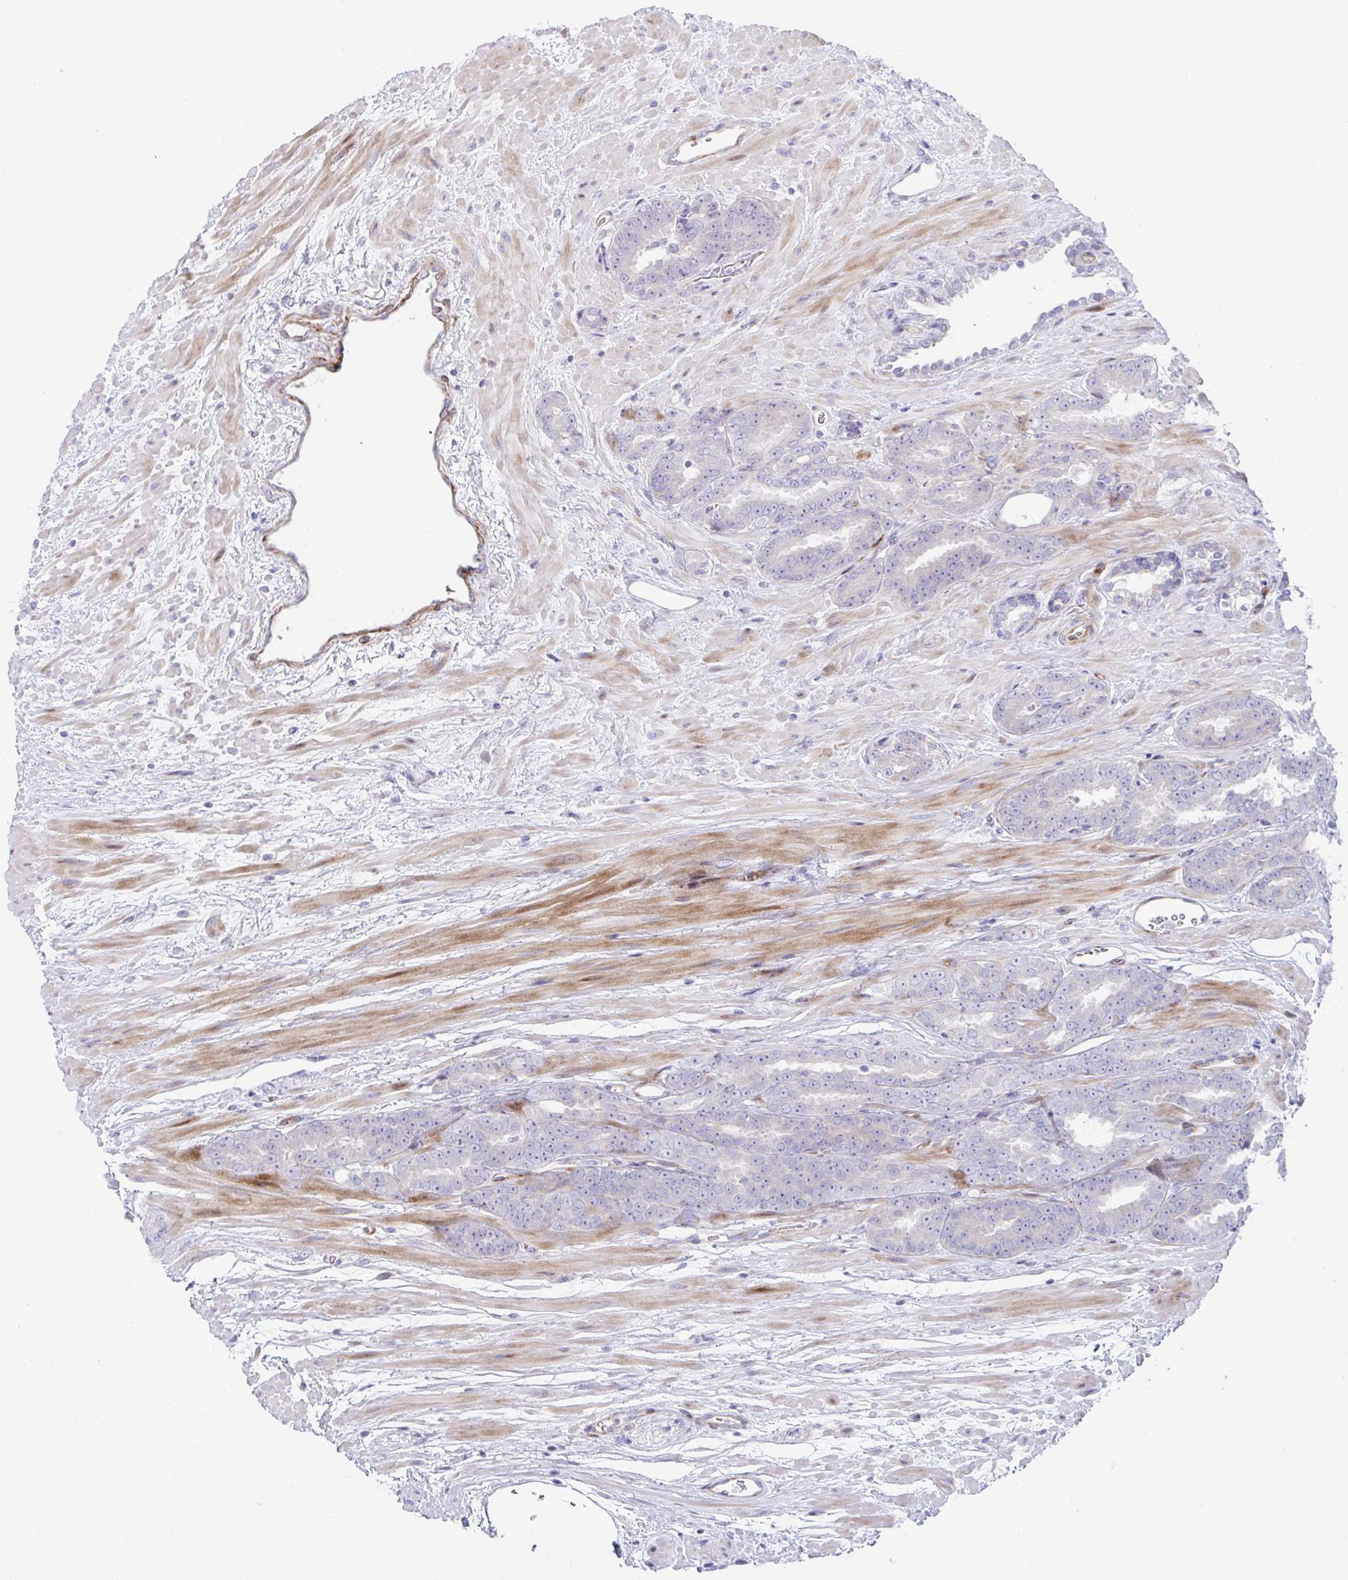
{"staining": {"intensity": "negative", "quantity": "none", "location": "none"}, "tissue": "prostate cancer", "cell_type": "Tumor cells", "image_type": "cancer", "snomed": [{"axis": "morphology", "description": "Adenocarcinoma, High grade"}, {"axis": "topography", "description": "Prostate"}], "caption": "Prostate high-grade adenocarcinoma was stained to show a protein in brown. There is no significant positivity in tumor cells.", "gene": "ZNF713", "patient": {"sex": "male", "age": 72}}